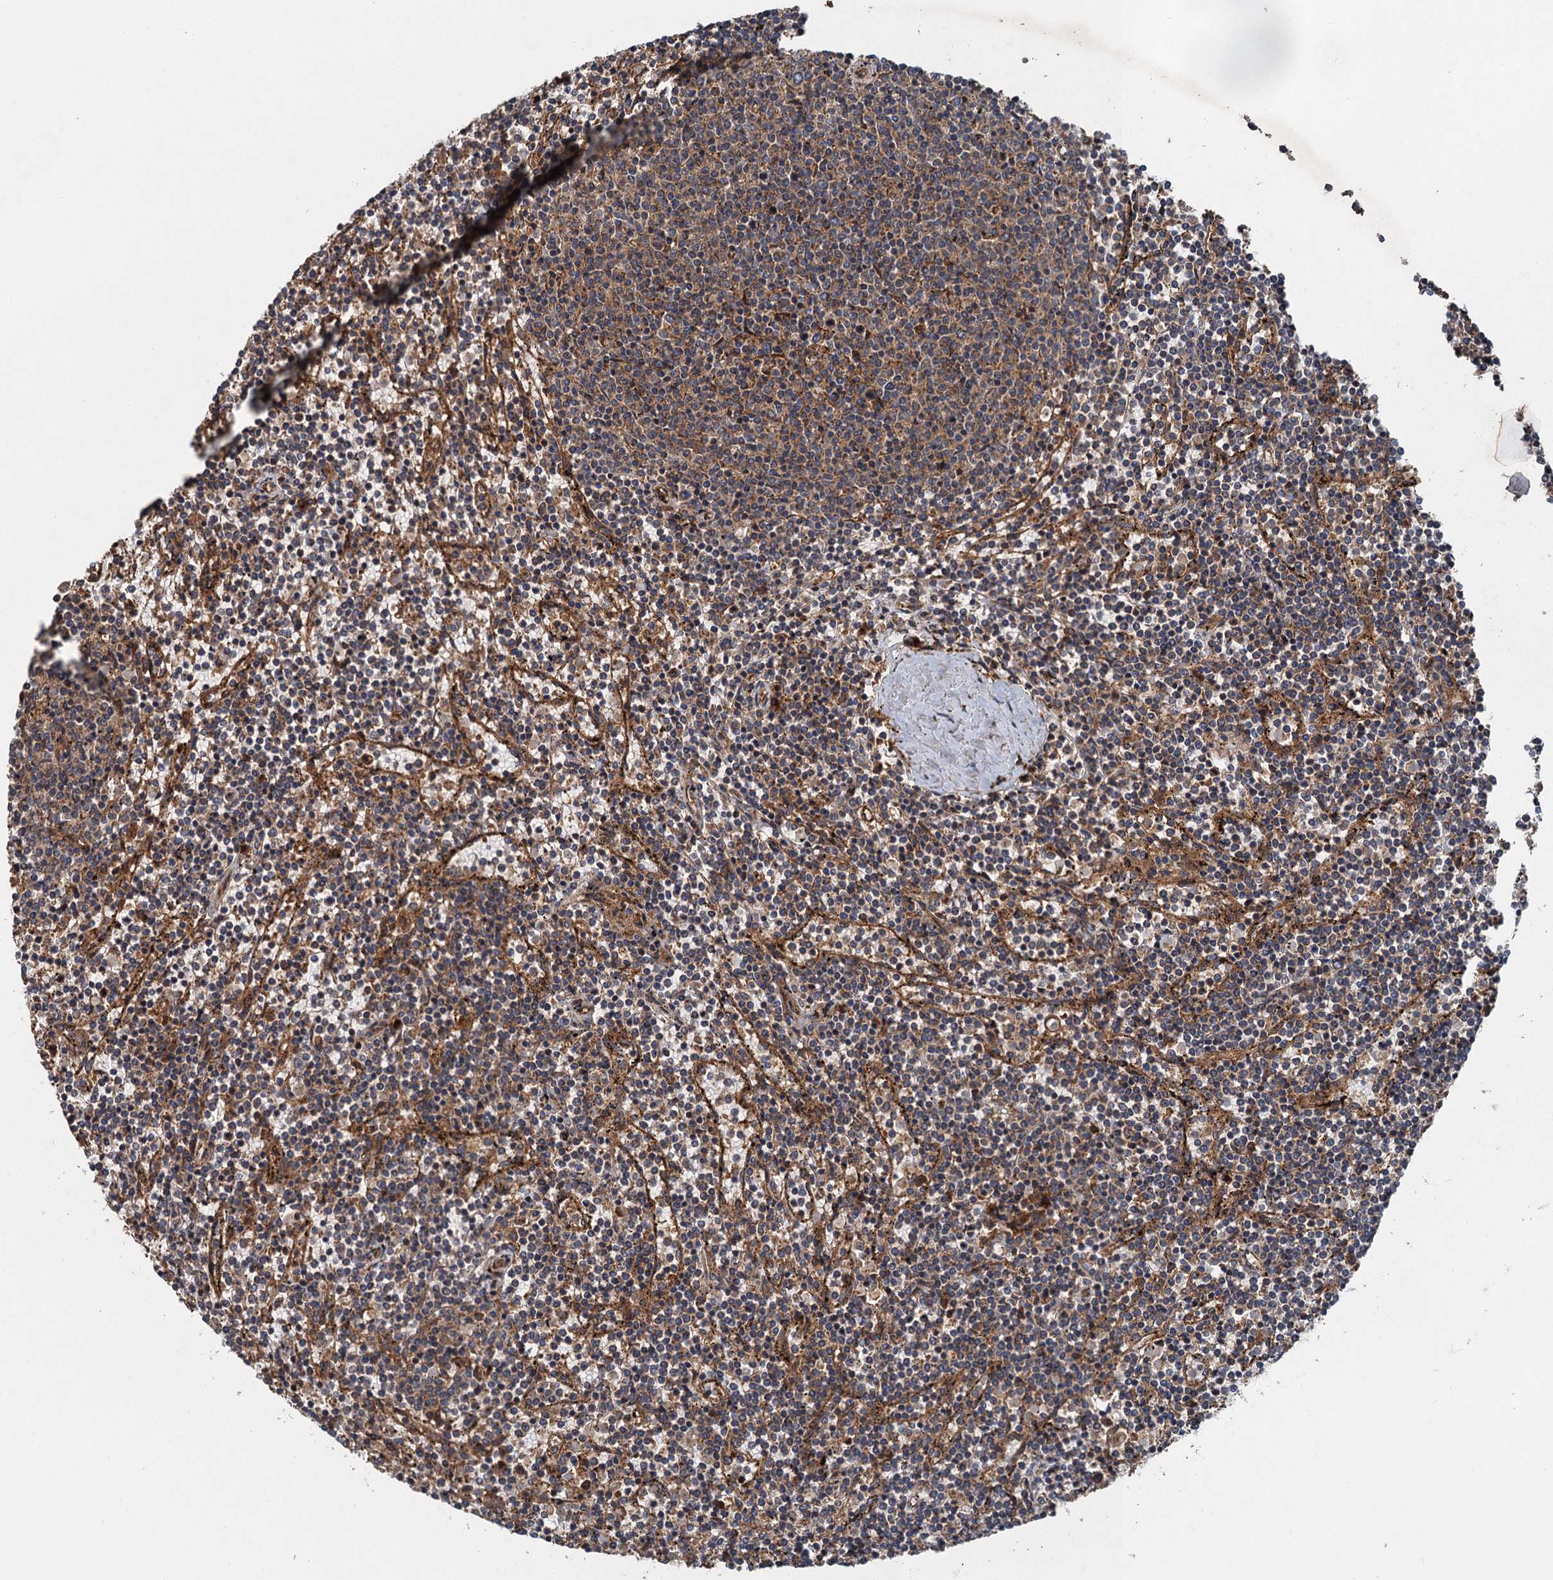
{"staining": {"intensity": "weak", "quantity": "25%-75%", "location": "cytoplasmic/membranous"}, "tissue": "lymphoma", "cell_type": "Tumor cells", "image_type": "cancer", "snomed": [{"axis": "morphology", "description": "Malignant lymphoma, non-Hodgkin's type, Low grade"}, {"axis": "topography", "description": "Spleen"}], "caption": "The histopathology image displays immunohistochemical staining of low-grade malignant lymphoma, non-Hodgkin's type. There is weak cytoplasmic/membranous staining is appreciated in about 25%-75% of tumor cells. (Brightfield microscopy of DAB IHC at high magnification).", "gene": "COG3", "patient": {"sex": "female", "age": 50}}